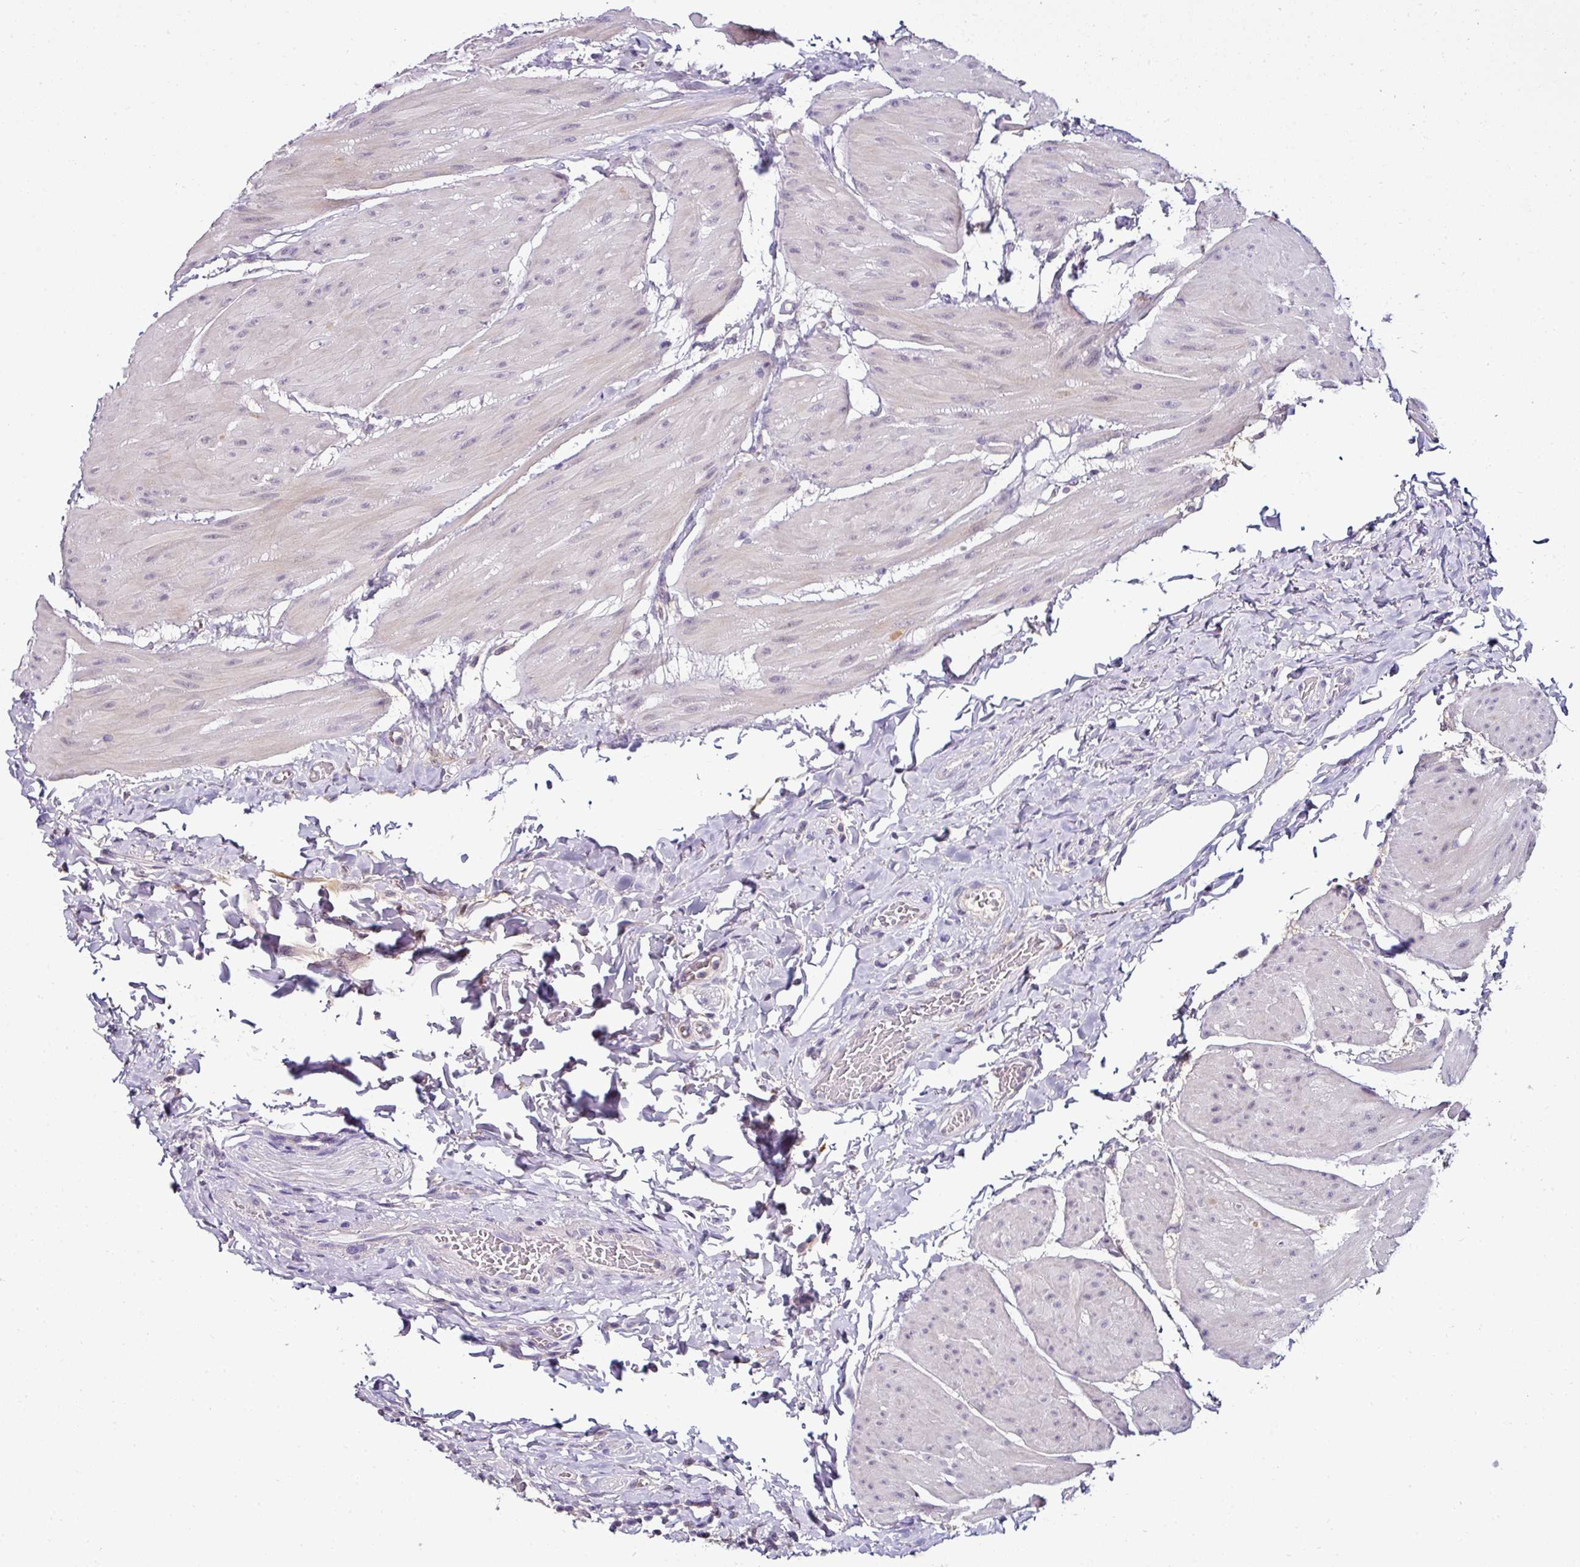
{"staining": {"intensity": "negative", "quantity": "none", "location": "none"}, "tissue": "urinary bladder", "cell_type": "Urothelial cells", "image_type": "normal", "snomed": [{"axis": "morphology", "description": "Normal tissue, NOS"}, {"axis": "morphology", "description": "Inflammation, NOS"}, {"axis": "topography", "description": "Urinary bladder"}], "caption": "A high-resolution micrograph shows immunohistochemistry (IHC) staining of unremarkable urinary bladder, which exhibits no significant positivity in urothelial cells. (Stains: DAB (3,3'-diaminobenzidine) IHC with hematoxylin counter stain, Microscopy: brightfield microscopy at high magnification).", "gene": "NAPSA", "patient": {"sex": "male", "age": 64}}